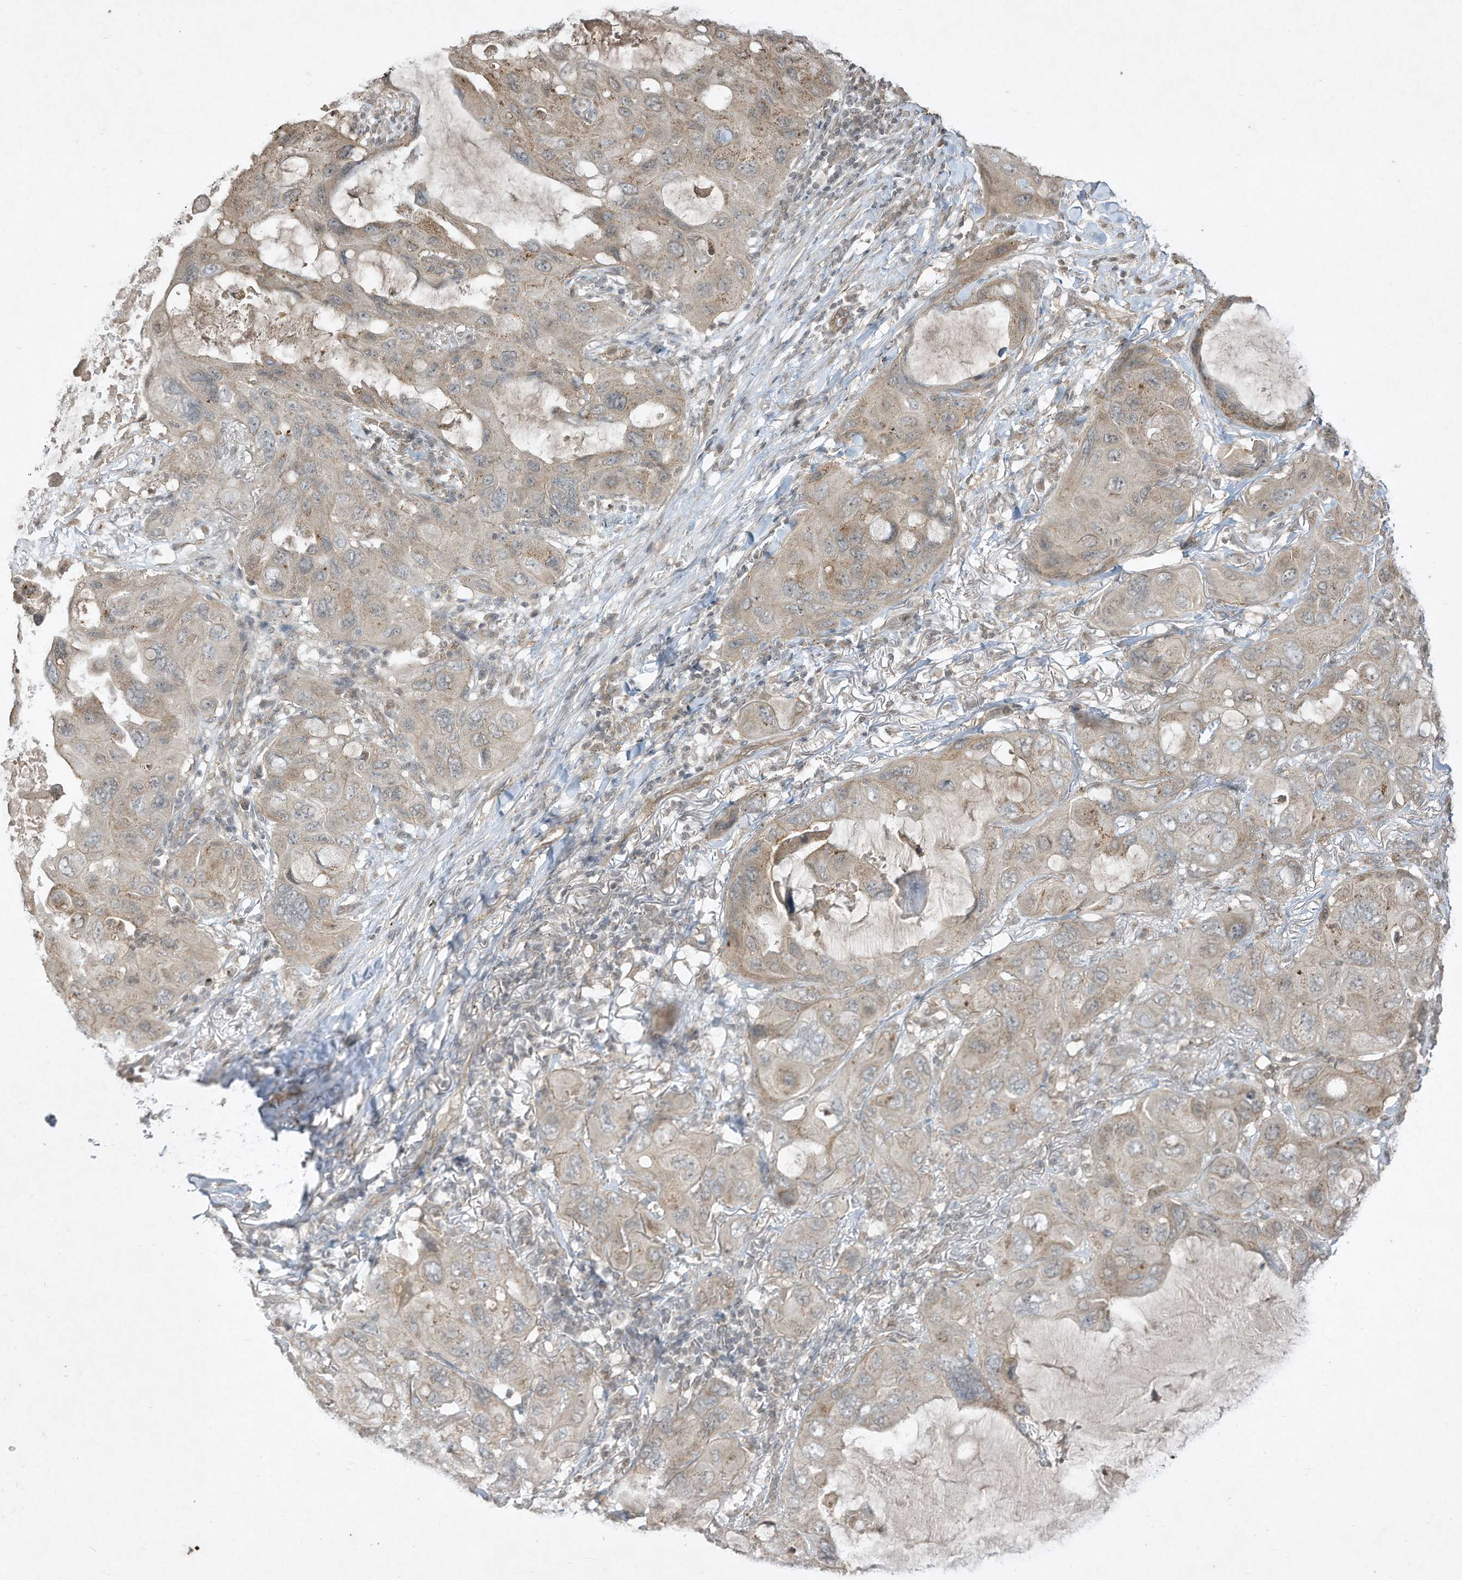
{"staining": {"intensity": "weak", "quantity": "25%-75%", "location": "cytoplasmic/membranous"}, "tissue": "lung cancer", "cell_type": "Tumor cells", "image_type": "cancer", "snomed": [{"axis": "morphology", "description": "Squamous cell carcinoma, NOS"}, {"axis": "topography", "description": "Lung"}], "caption": "The micrograph displays staining of lung cancer (squamous cell carcinoma), revealing weak cytoplasmic/membranous protein expression (brown color) within tumor cells.", "gene": "MATN2", "patient": {"sex": "female", "age": 73}}